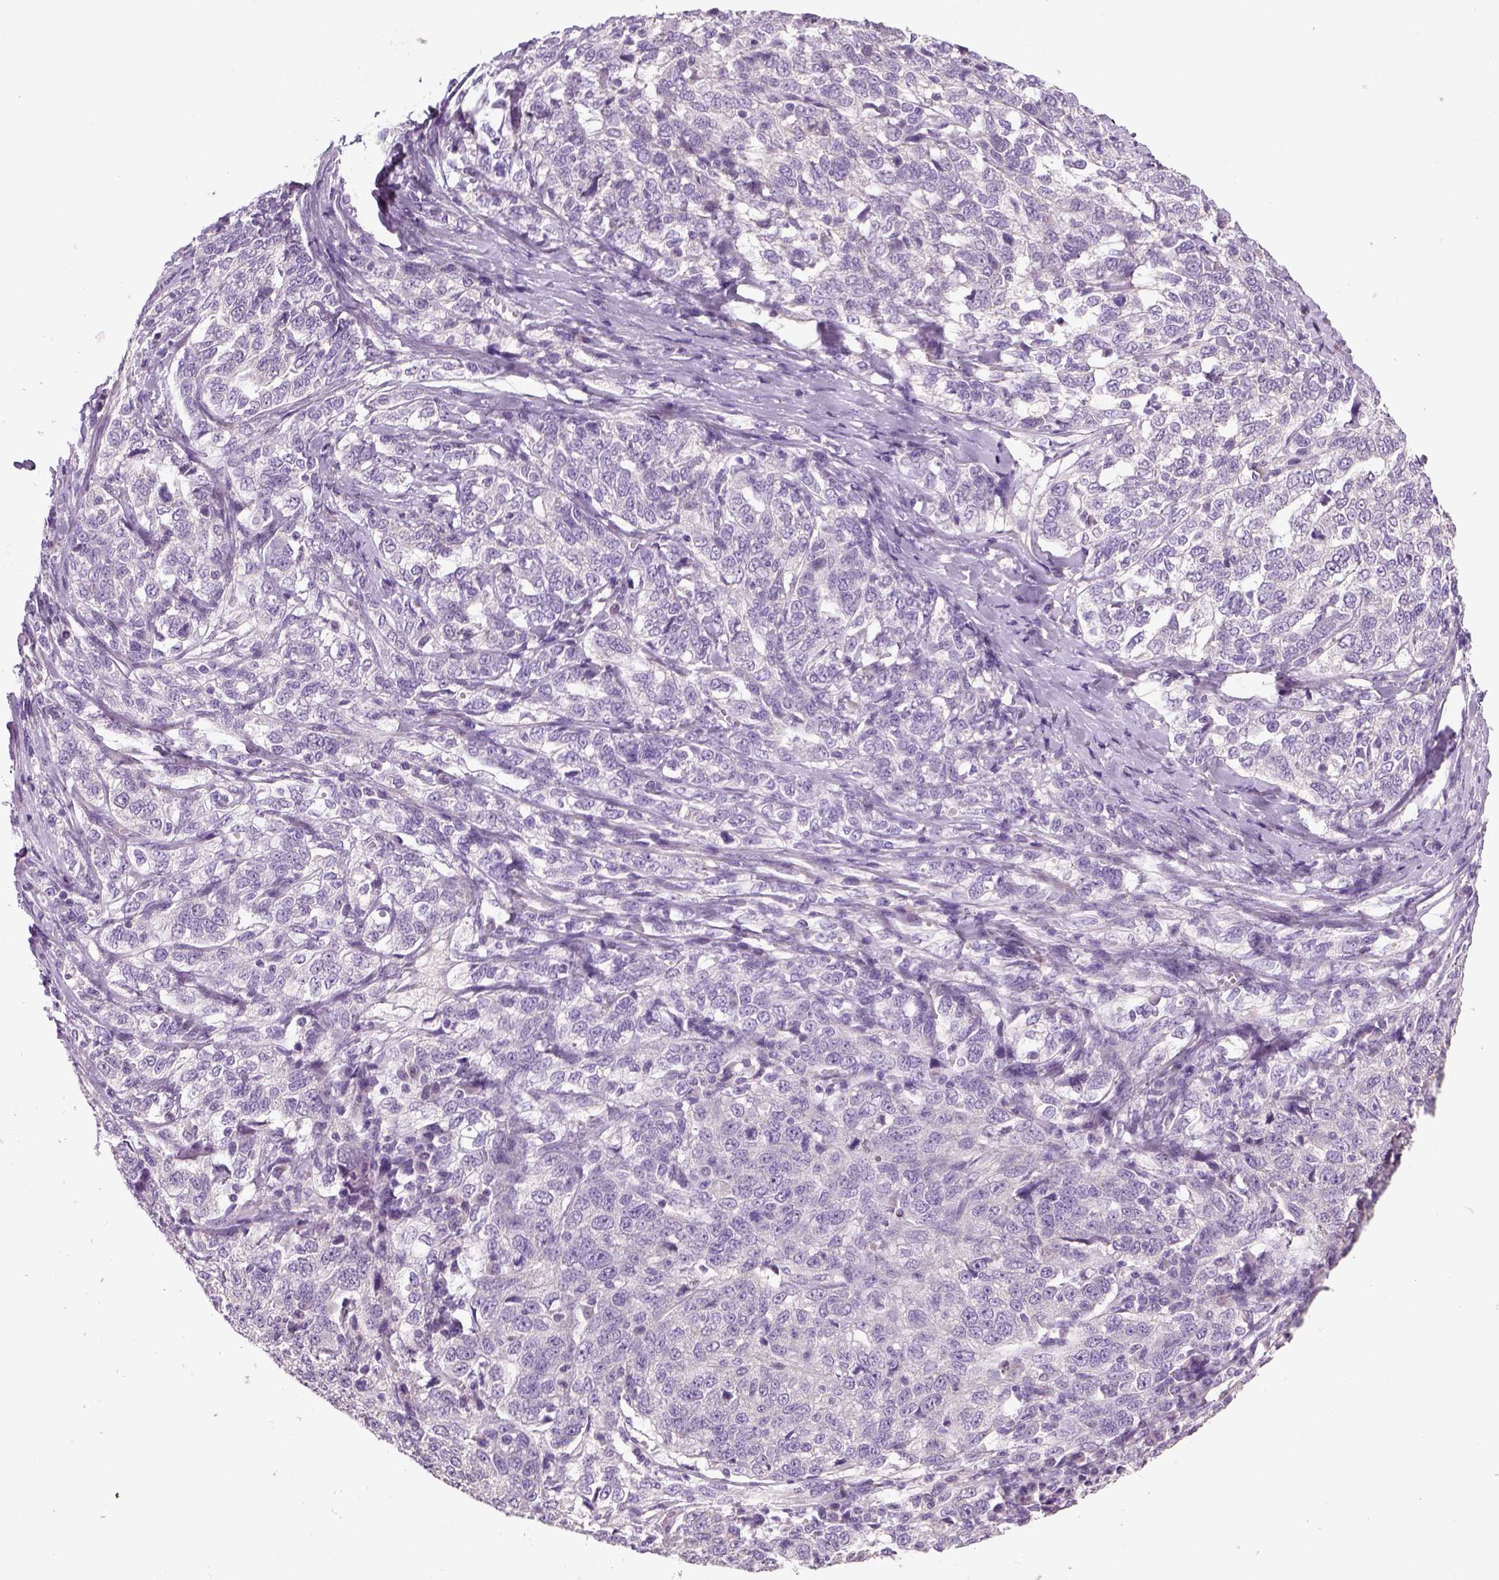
{"staining": {"intensity": "negative", "quantity": "none", "location": "none"}, "tissue": "ovarian cancer", "cell_type": "Tumor cells", "image_type": "cancer", "snomed": [{"axis": "morphology", "description": "Cystadenocarcinoma, serous, NOS"}, {"axis": "topography", "description": "Ovary"}], "caption": "Immunohistochemistry of human serous cystadenocarcinoma (ovarian) reveals no positivity in tumor cells.", "gene": "NUDT6", "patient": {"sex": "female", "age": 71}}